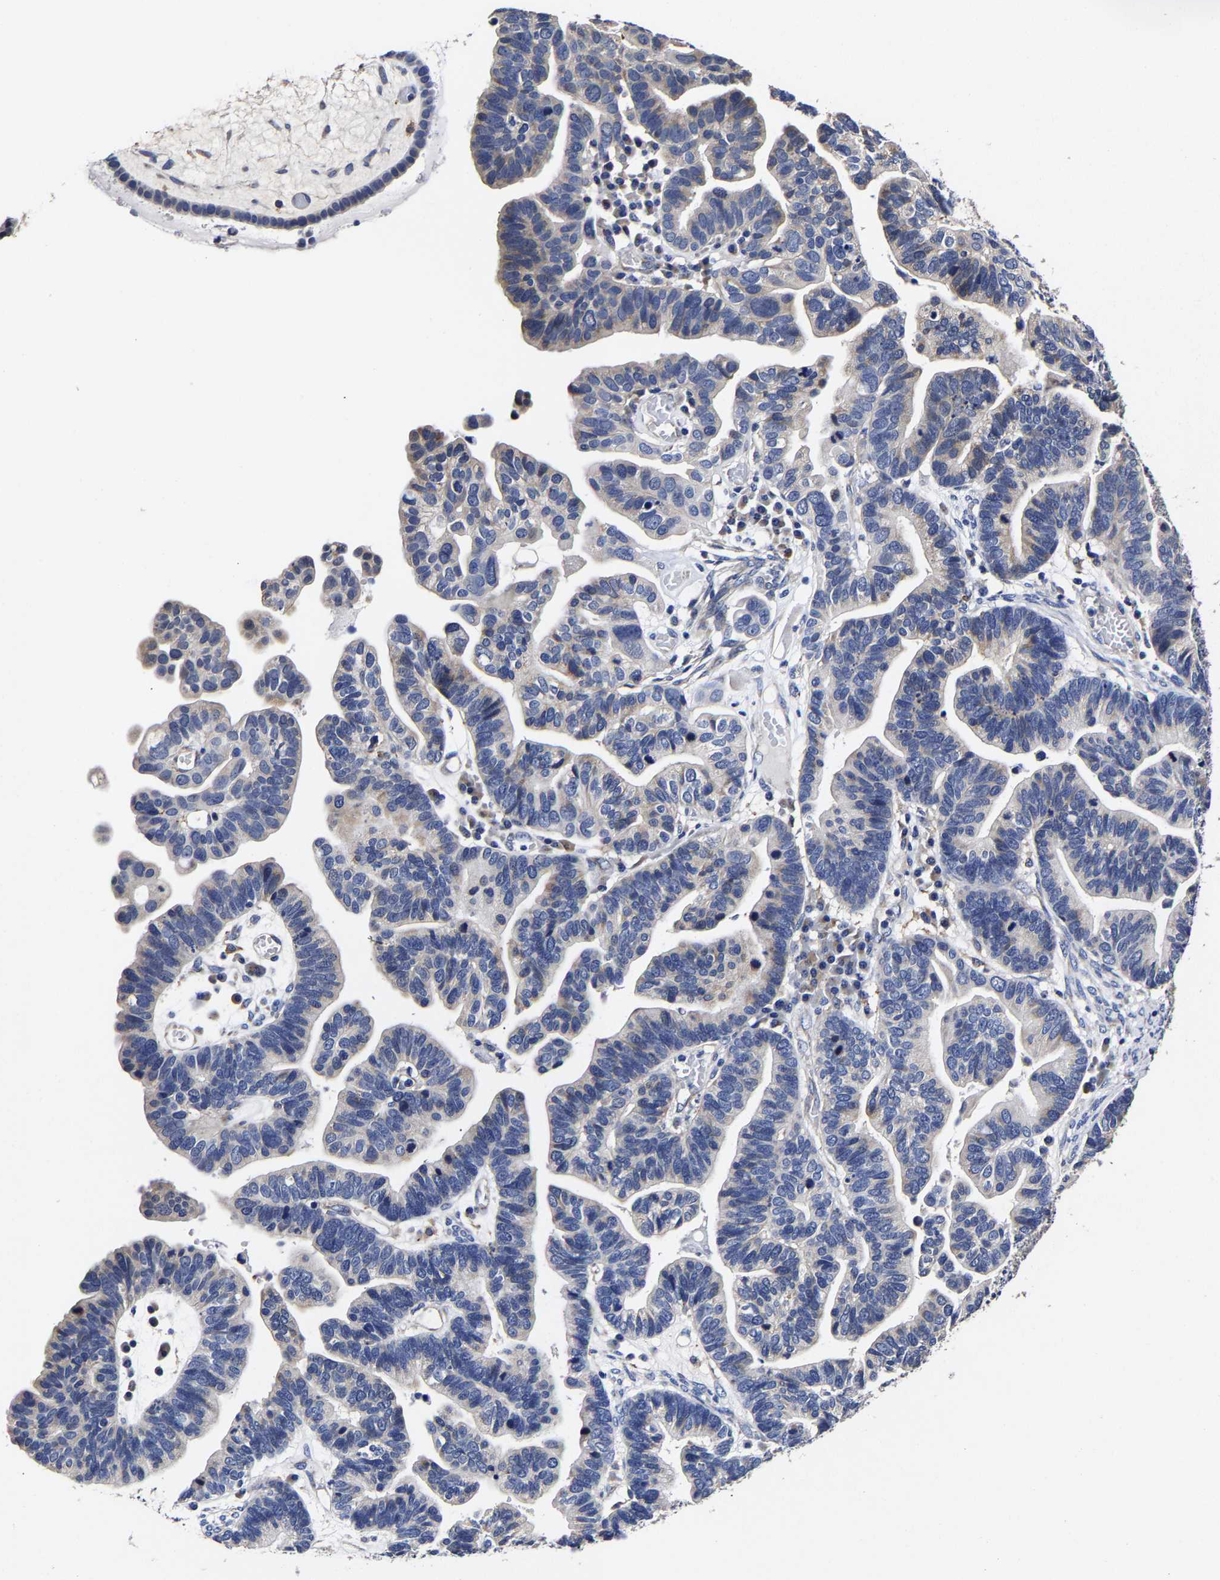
{"staining": {"intensity": "negative", "quantity": "none", "location": "none"}, "tissue": "ovarian cancer", "cell_type": "Tumor cells", "image_type": "cancer", "snomed": [{"axis": "morphology", "description": "Cystadenocarcinoma, serous, NOS"}, {"axis": "topography", "description": "Ovary"}], "caption": "Human ovarian serous cystadenocarcinoma stained for a protein using immunohistochemistry displays no expression in tumor cells.", "gene": "AASS", "patient": {"sex": "female", "age": 56}}